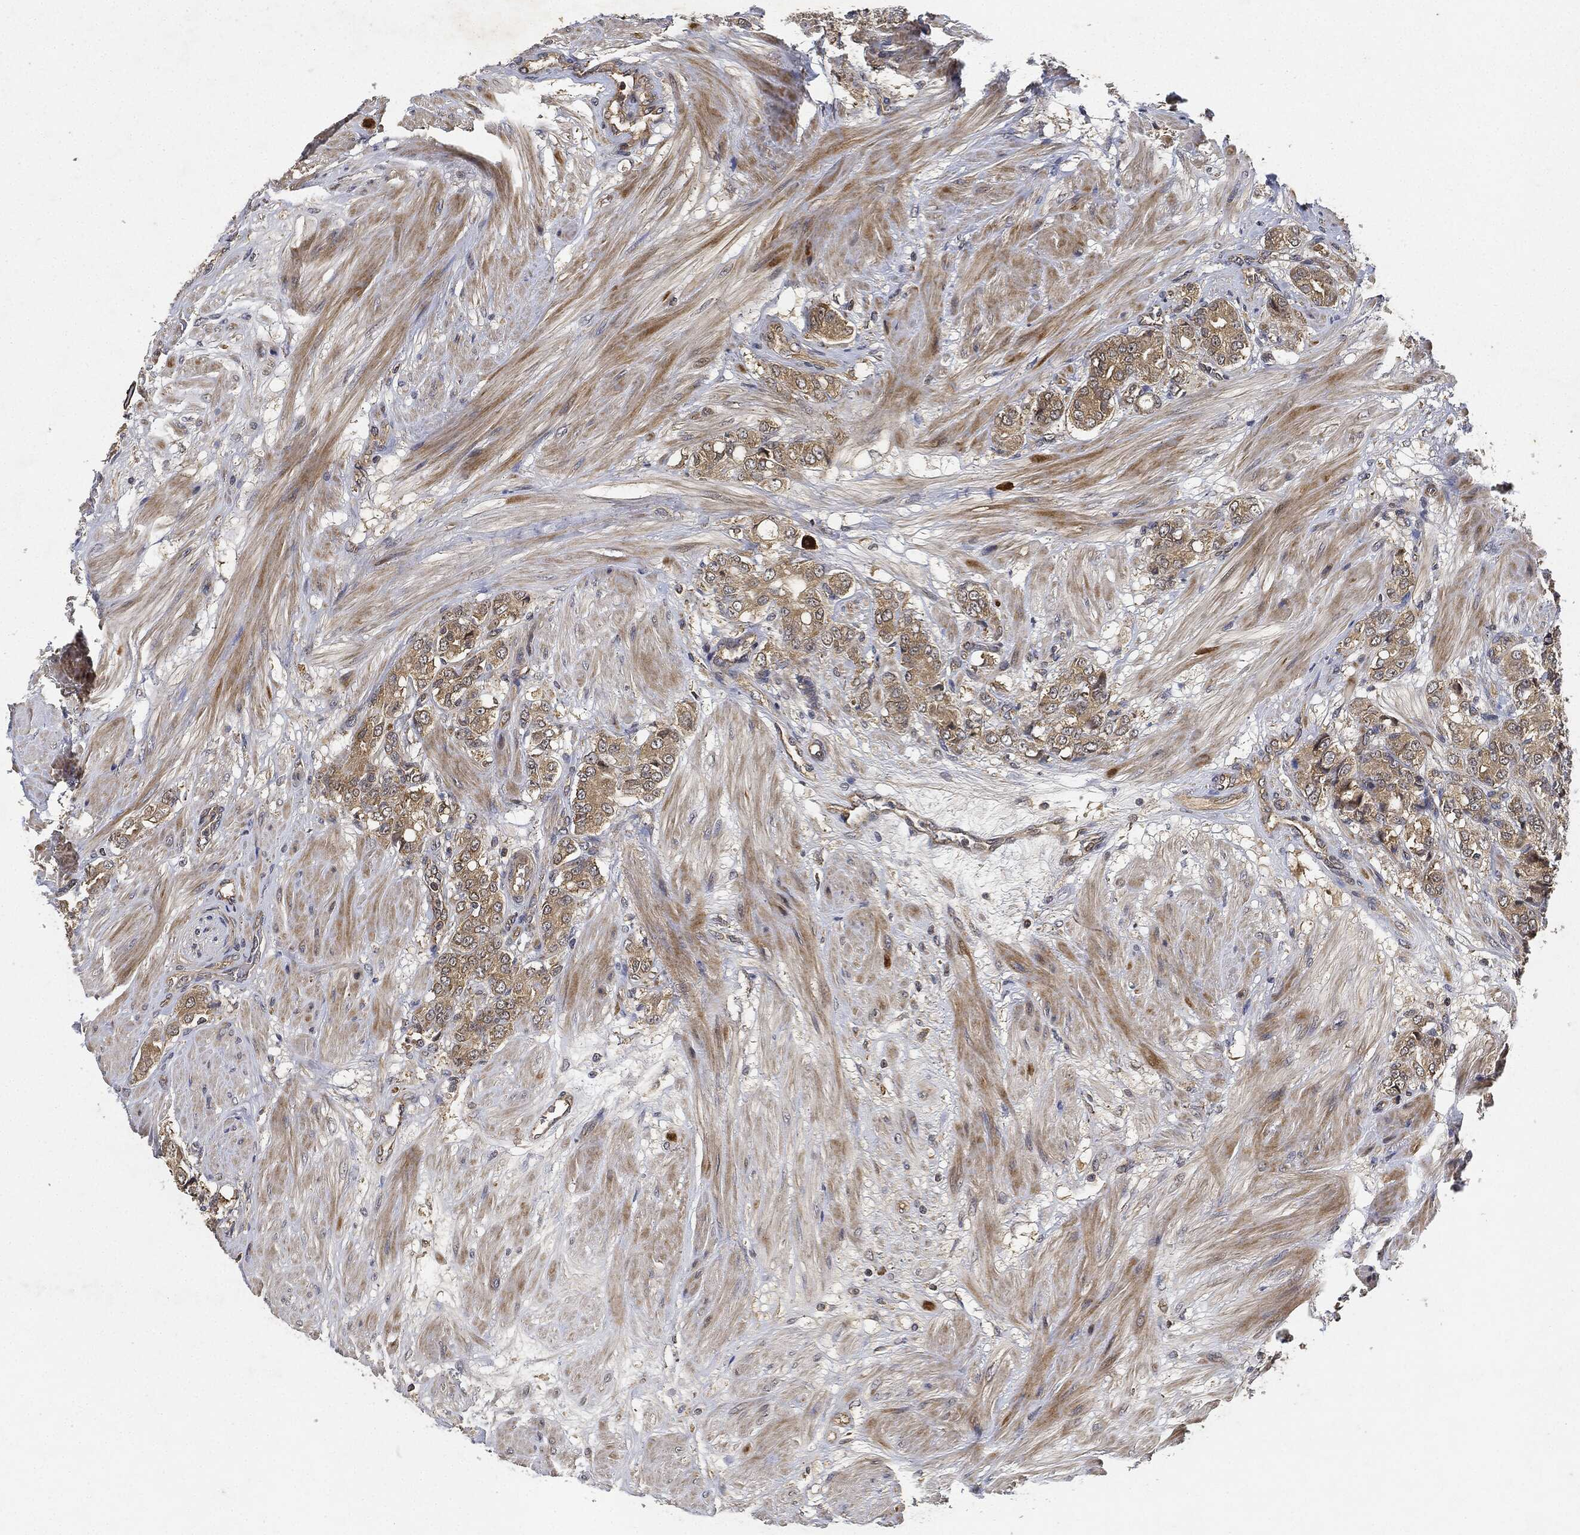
{"staining": {"intensity": "weak", "quantity": ">75%", "location": "cytoplasmic/membranous"}, "tissue": "prostate cancer", "cell_type": "Tumor cells", "image_type": "cancer", "snomed": [{"axis": "morphology", "description": "Adenocarcinoma, NOS"}, {"axis": "topography", "description": "Prostate and seminal vesicle, NOS"}, {"axis": "topography", "description": "Prostate"}], "caption": "Immunohistochemical staining of human adenocarcinoma (prostate) demonstrates weak cytoplasmic/membranous protein expression in approximately >75% of tumor cells.", "gene": "MLST8", "patient": {"sex": "male", "age": 67}}